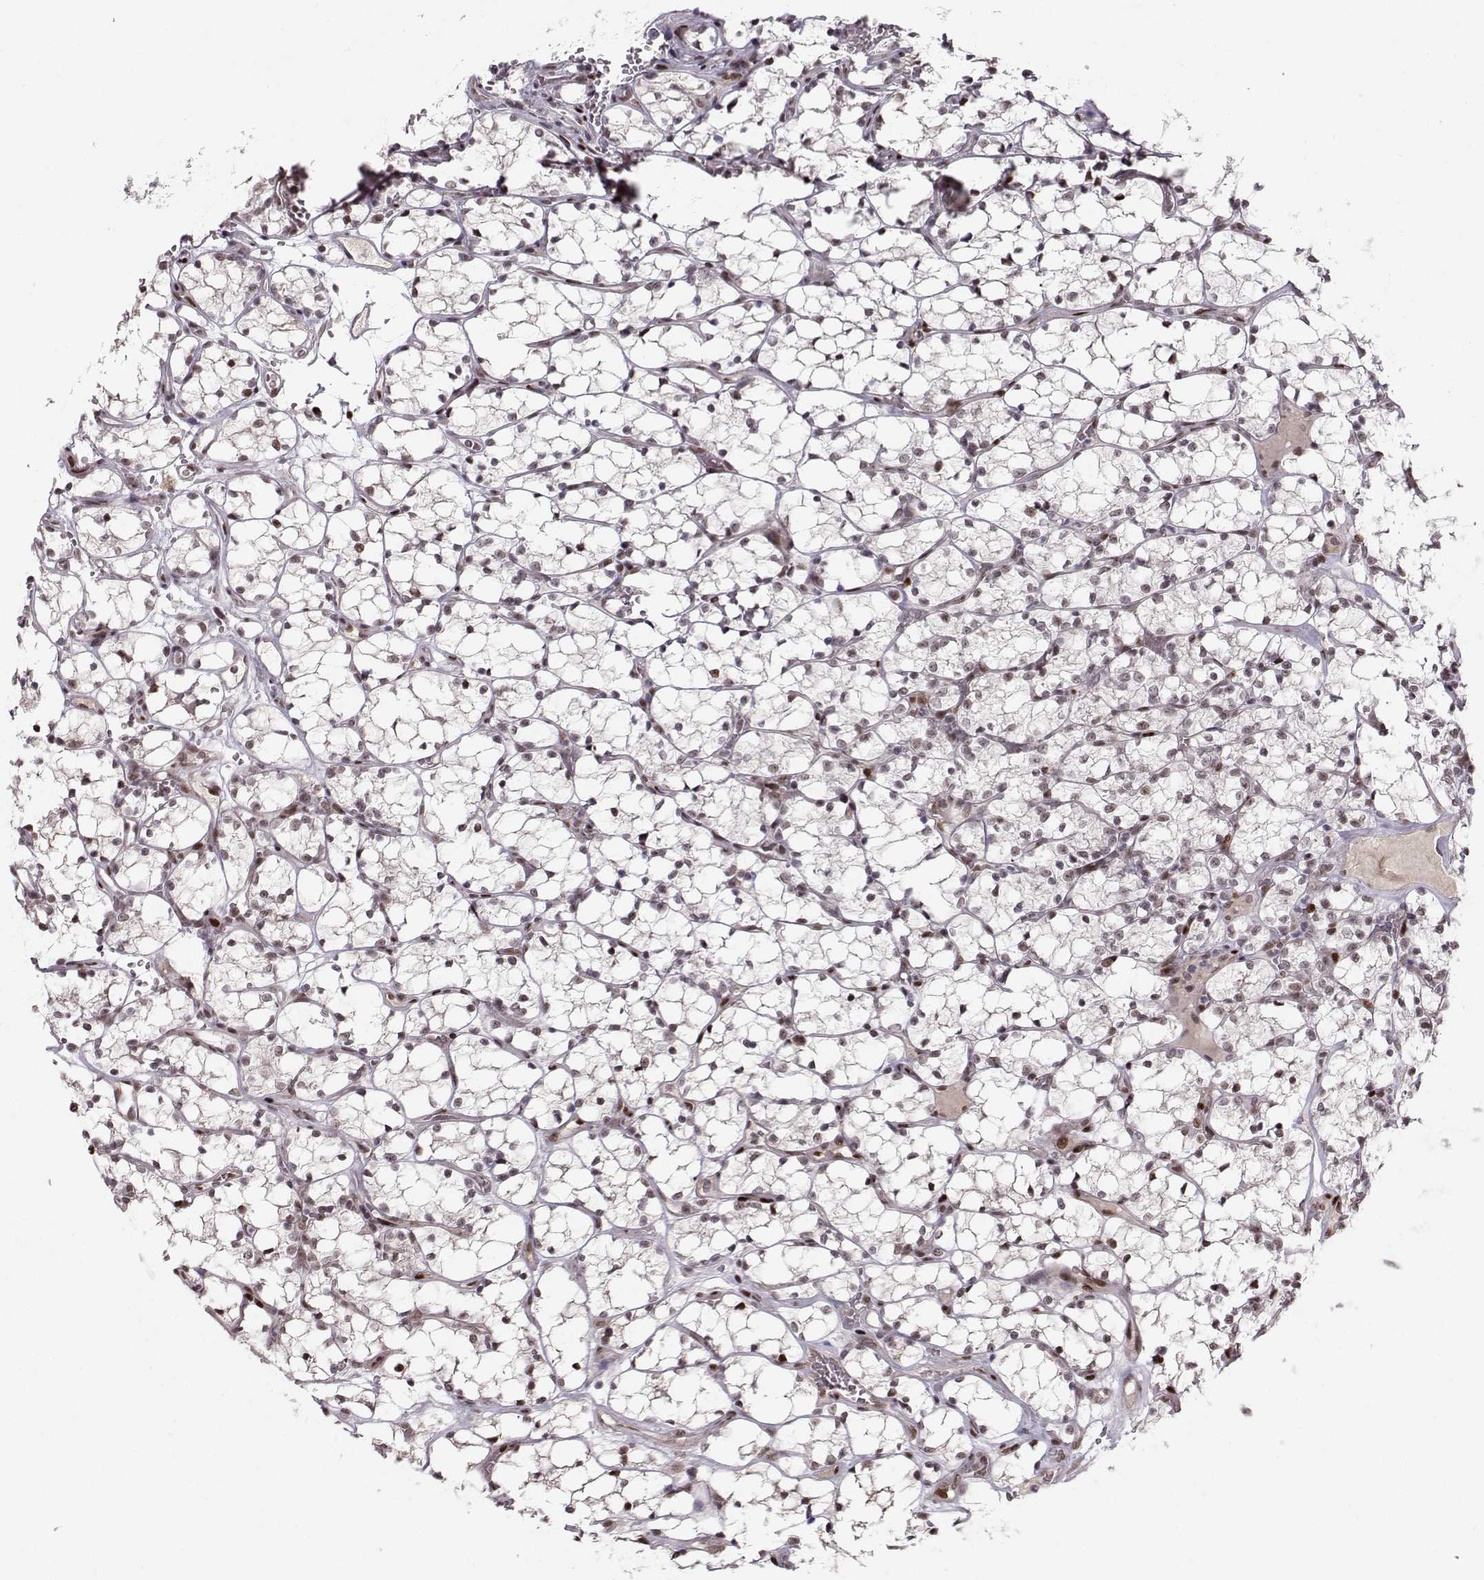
{"staining": {"intensity": "moderate", "quantity": "<25%", "location": "nuclear"}, "tissue": "renal cancer", "cell_type": "Tumor cells", "image_type": "cancer", "snomed": [{"axis": "morphology", "description": "Adenocarcinoma, NOS"}, {"axis": "topography", "description": "Kidney"}], "caption": "Renal cancer (adenocarcinoma) stained for a protein (brown) shows moderate nuclear positive positivity in approximately <25% of tumor cells.", "gene": "SNAPC2", "patient": {"sex": "female", "age": 69}}